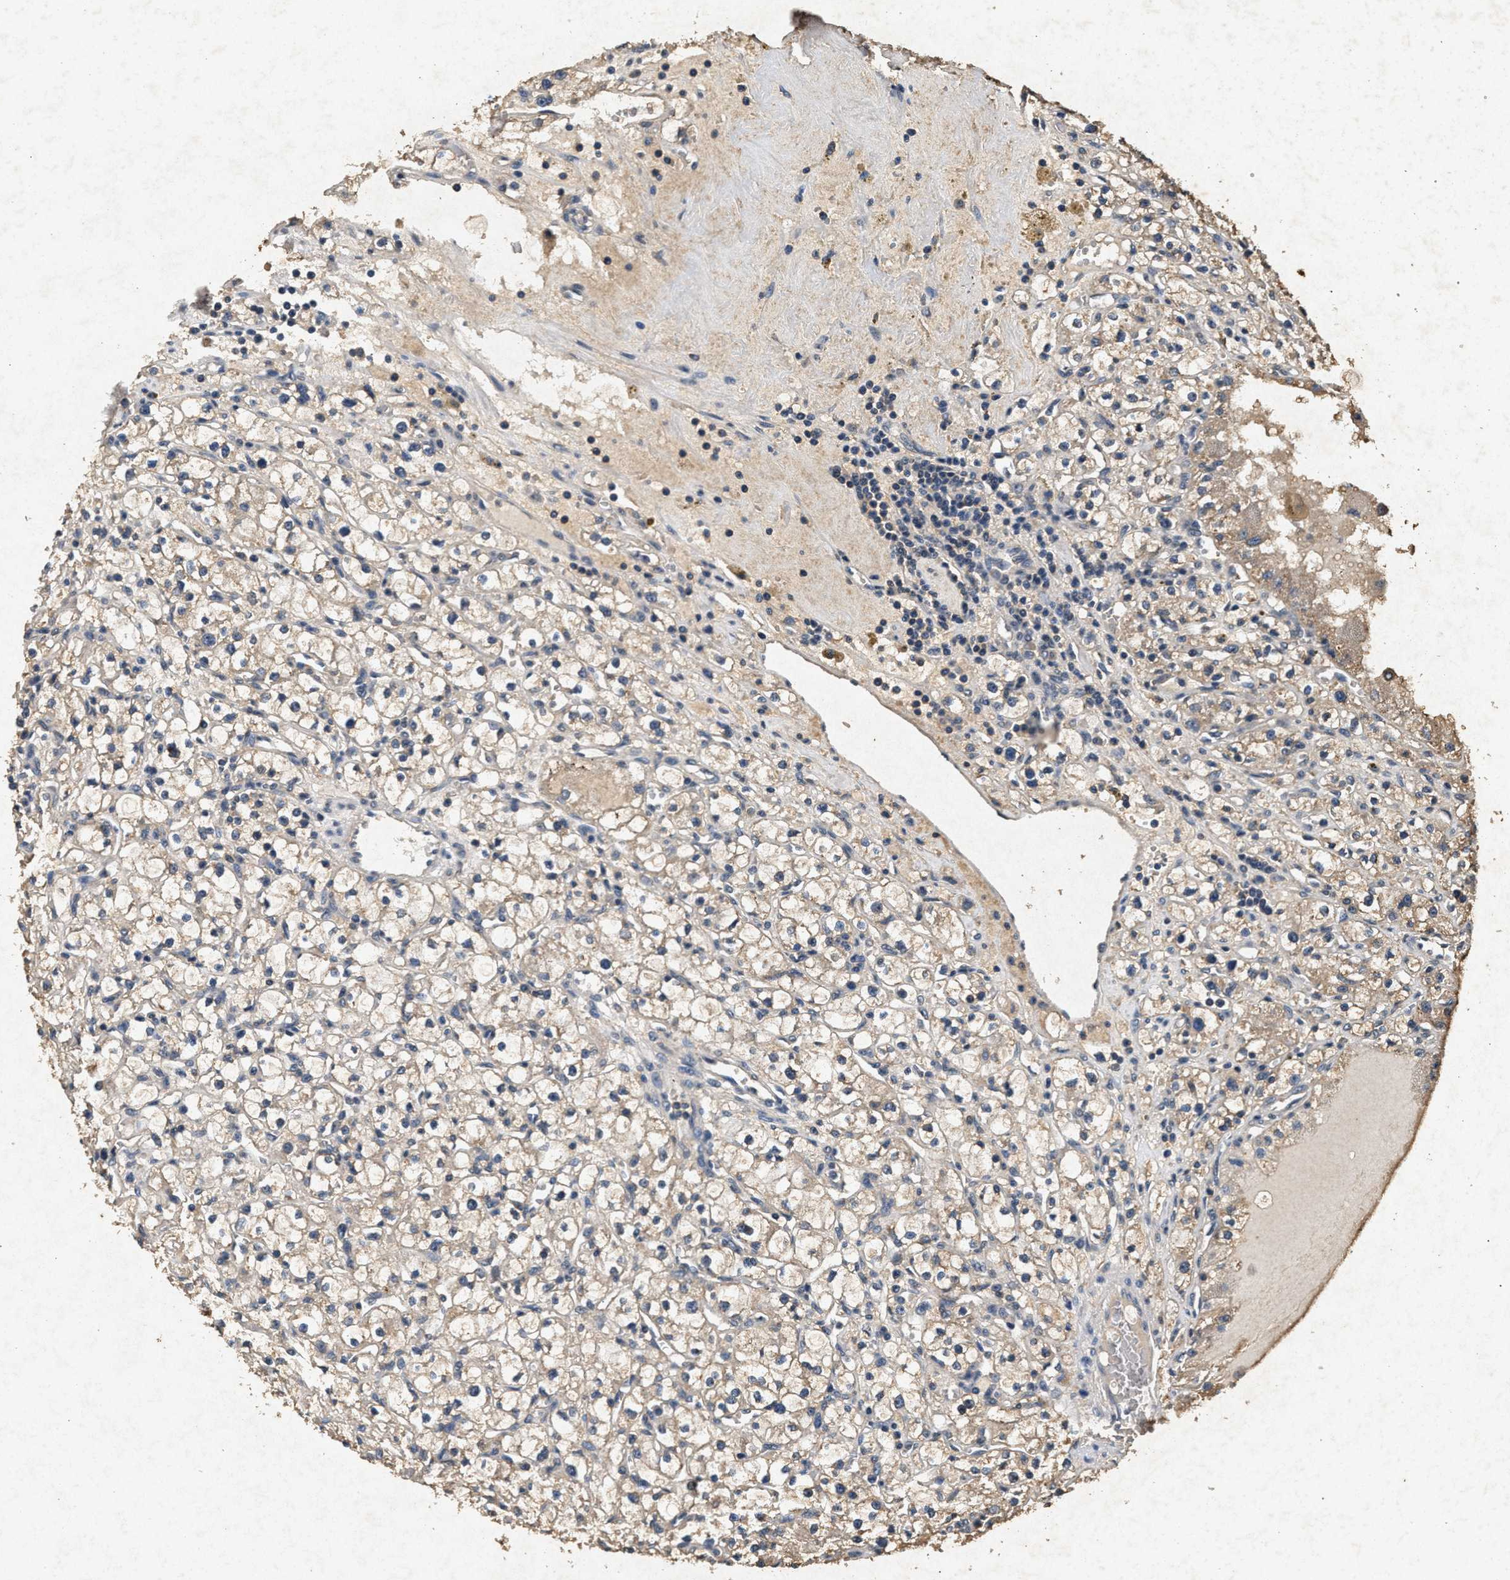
{"staining": {"intensity": "weak", "quantity": "<25%", "location": "cytoplasmic/membranous"}, "tissue": "renal cancer", "cell_type": "Tumor cells", "image_type": "cancer", "snomed": [{"axis": "morphology", "description": "Adenocarcinoma, NOS"}, {"axis": "topography", "description": "Kidney"}], "caption": "Immunohistochemical staining of adenocarcinoma (renal) shows no significant positivity in tumor cells.", "gene": "PPP1CC", "patient": {"sex": "male", "age": 56}}